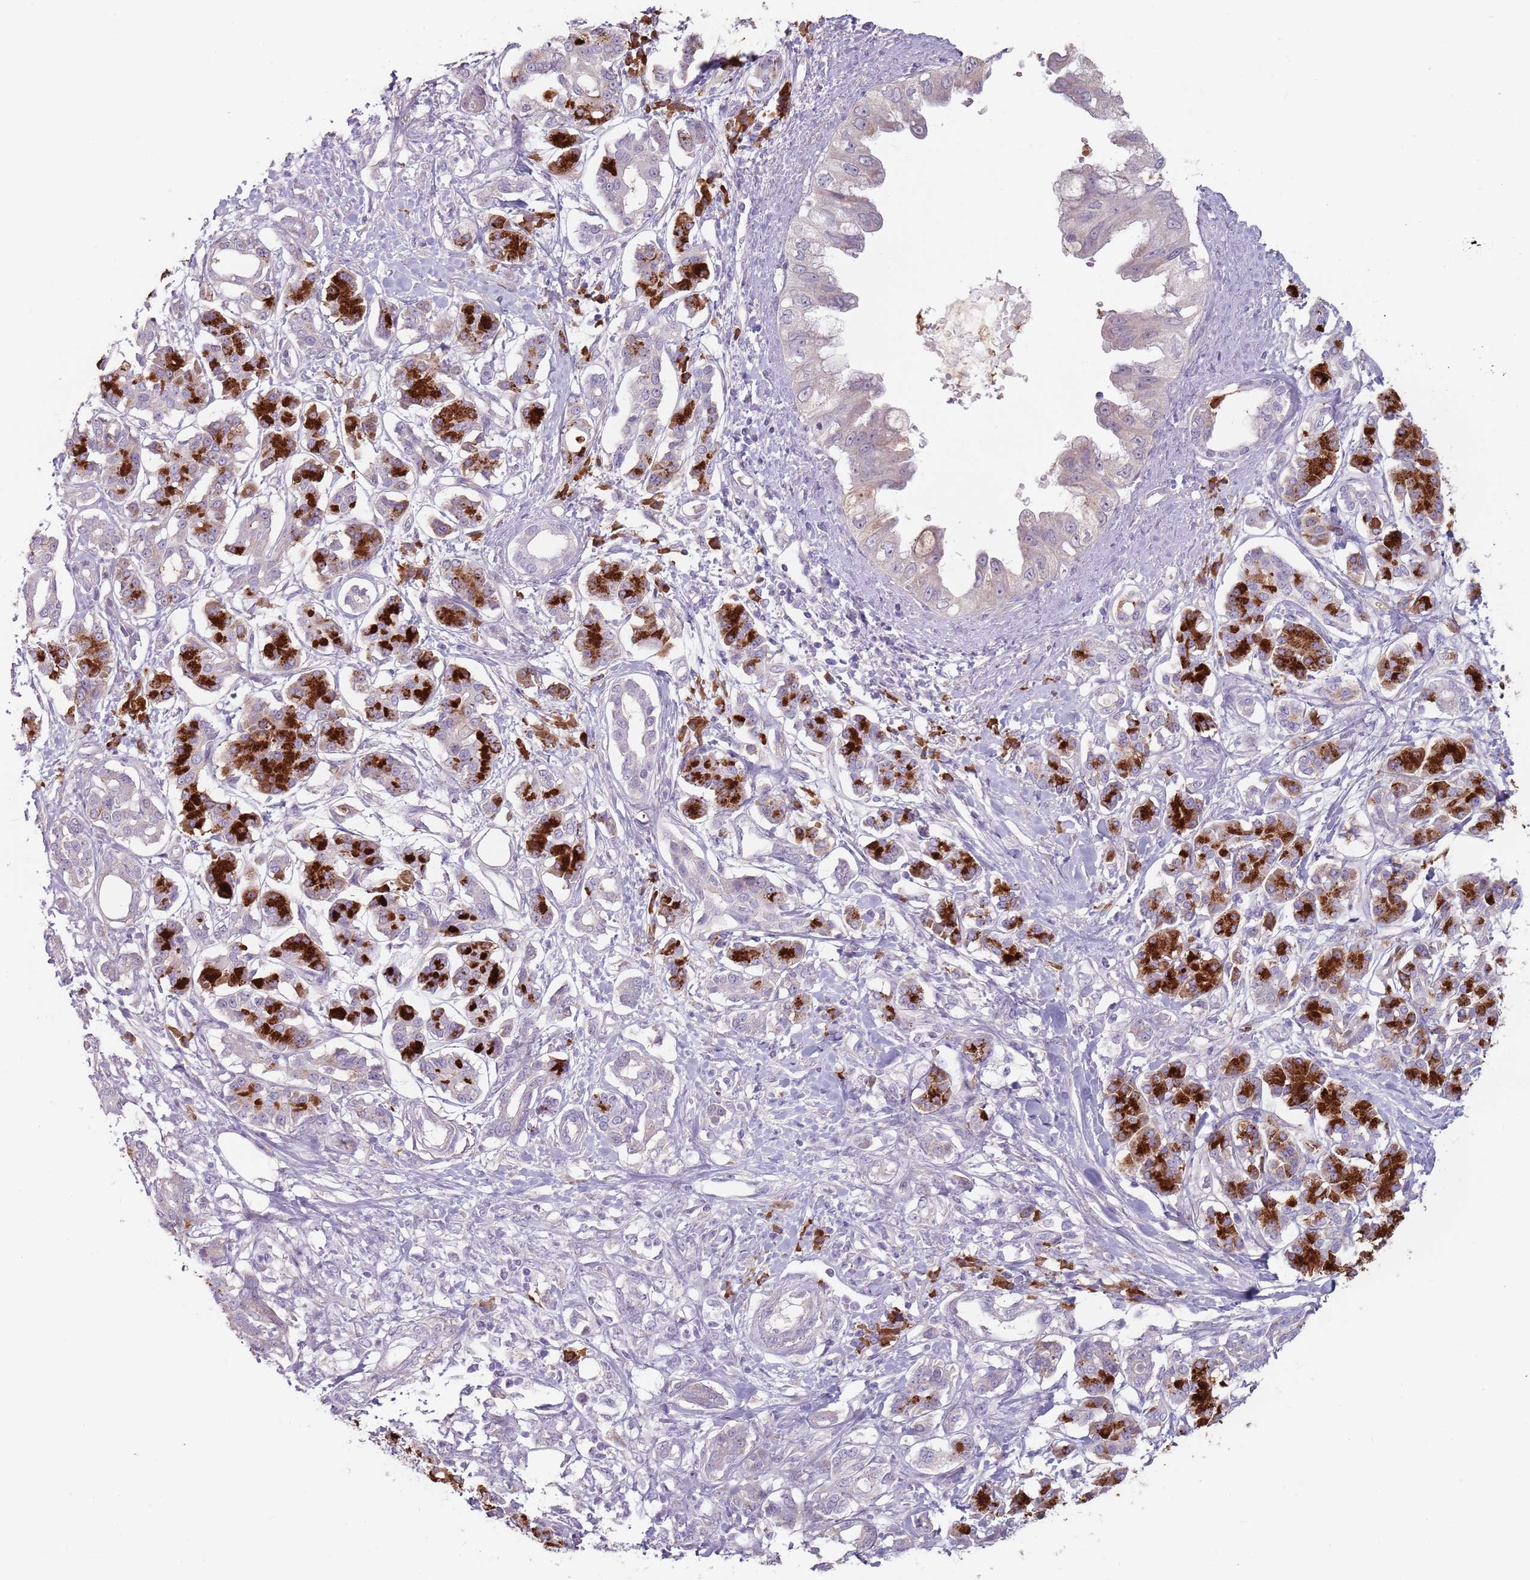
{"staining": {"intensity": "negative", "quantity": "none", "location": "none"}, "tissue": "pancreatic cancer", "cell_type": "Tumor cells", "image_type": "cancer", "snomed": [{"axis": "morphology", "description": "Adenocarcinoma, NOS"}, {"axis": "topography", "description": "Pancreas"}], "caption": "Photomicrograph shows no protein staining in tumor cells of adenocarcinoma (pancreatic) tissue. (Immunohistochemistry (ihc), brightfield microscopy, high magnification).", "gene": "DXO", "patient": {"sex": "female", "age": 56}}